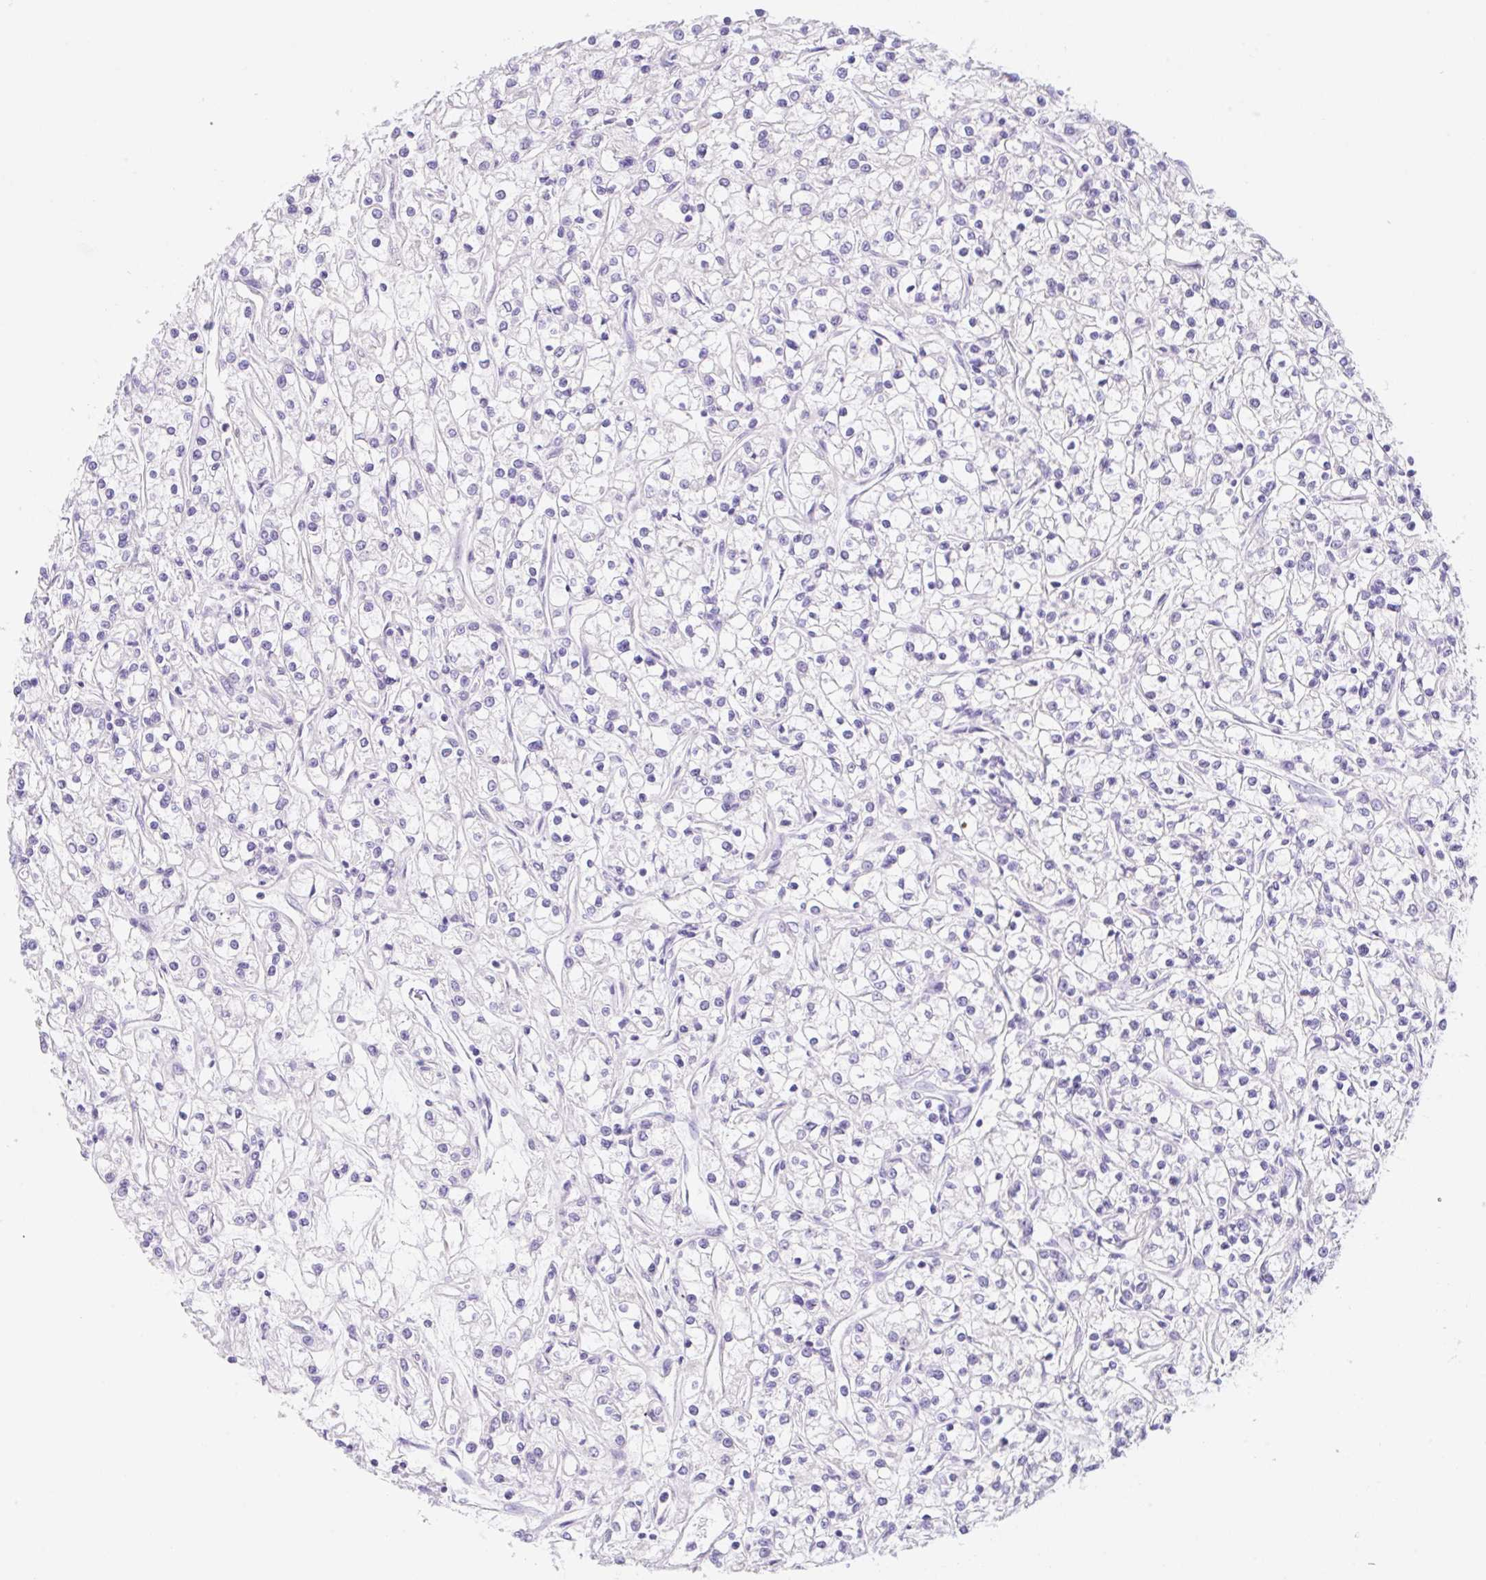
{"staining": {"intensity": "negative", "quantity": "none", "location": "none"}, "tissue": "renal cancer", "cell_type": "Tumor cells", "image_type": "cancer", "snomed": [{"axis": "morphology", "description": "Adenocarcinoma, NOS"}, {"axis": "topography", "description": "Kidney"}], "caption": "Renal cancer (adenocarcinoma) stained for a protein using IHC shows no expression tumor cells.", "gene": "KLK8", "patient": {"sex": "female", "age": 59}}